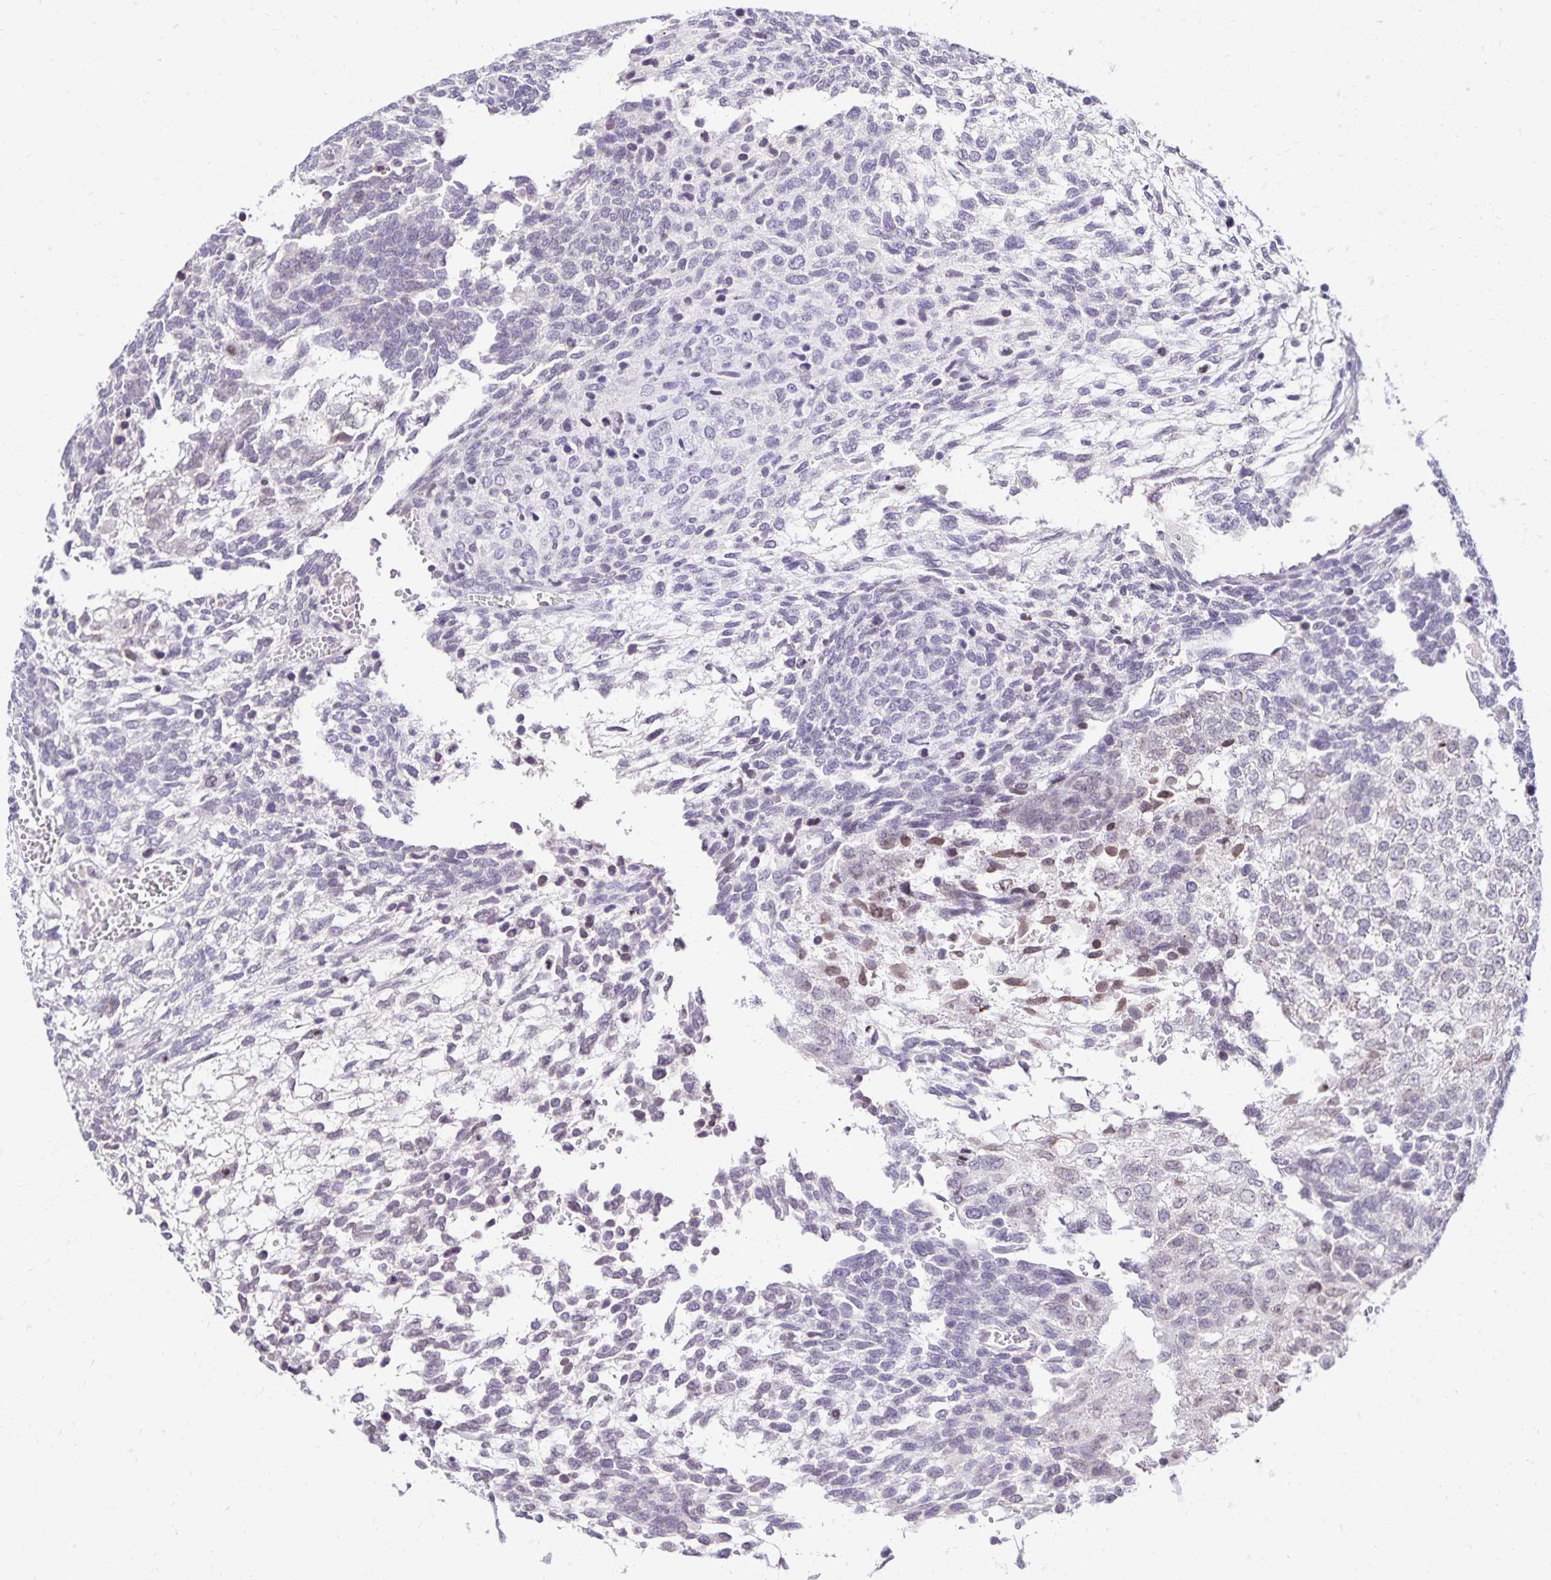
{"staining": {"intensity": "negative", "quantity": "none", "location": "none"}, "tissue": "testis cancer", "cell_type": "Tumor cells", "image_type": "cancer", "snomed": [{"axis": "morphology", "description": "Normal tissue, NOS"}, {"axis": "morphology", "description": "Carcinoma, Embryonal, NOS"}, {"axis": "topography", "description": "Testis"}, {"axis": "topography", "description": "Epididymis"}], "caption": "This is an IHC photomicrograph of testis embryonal carcinoma. There is no positivity in tumor cells.", "gene": "FAM166C", "patient": {"sex": "male", "age": 23}}